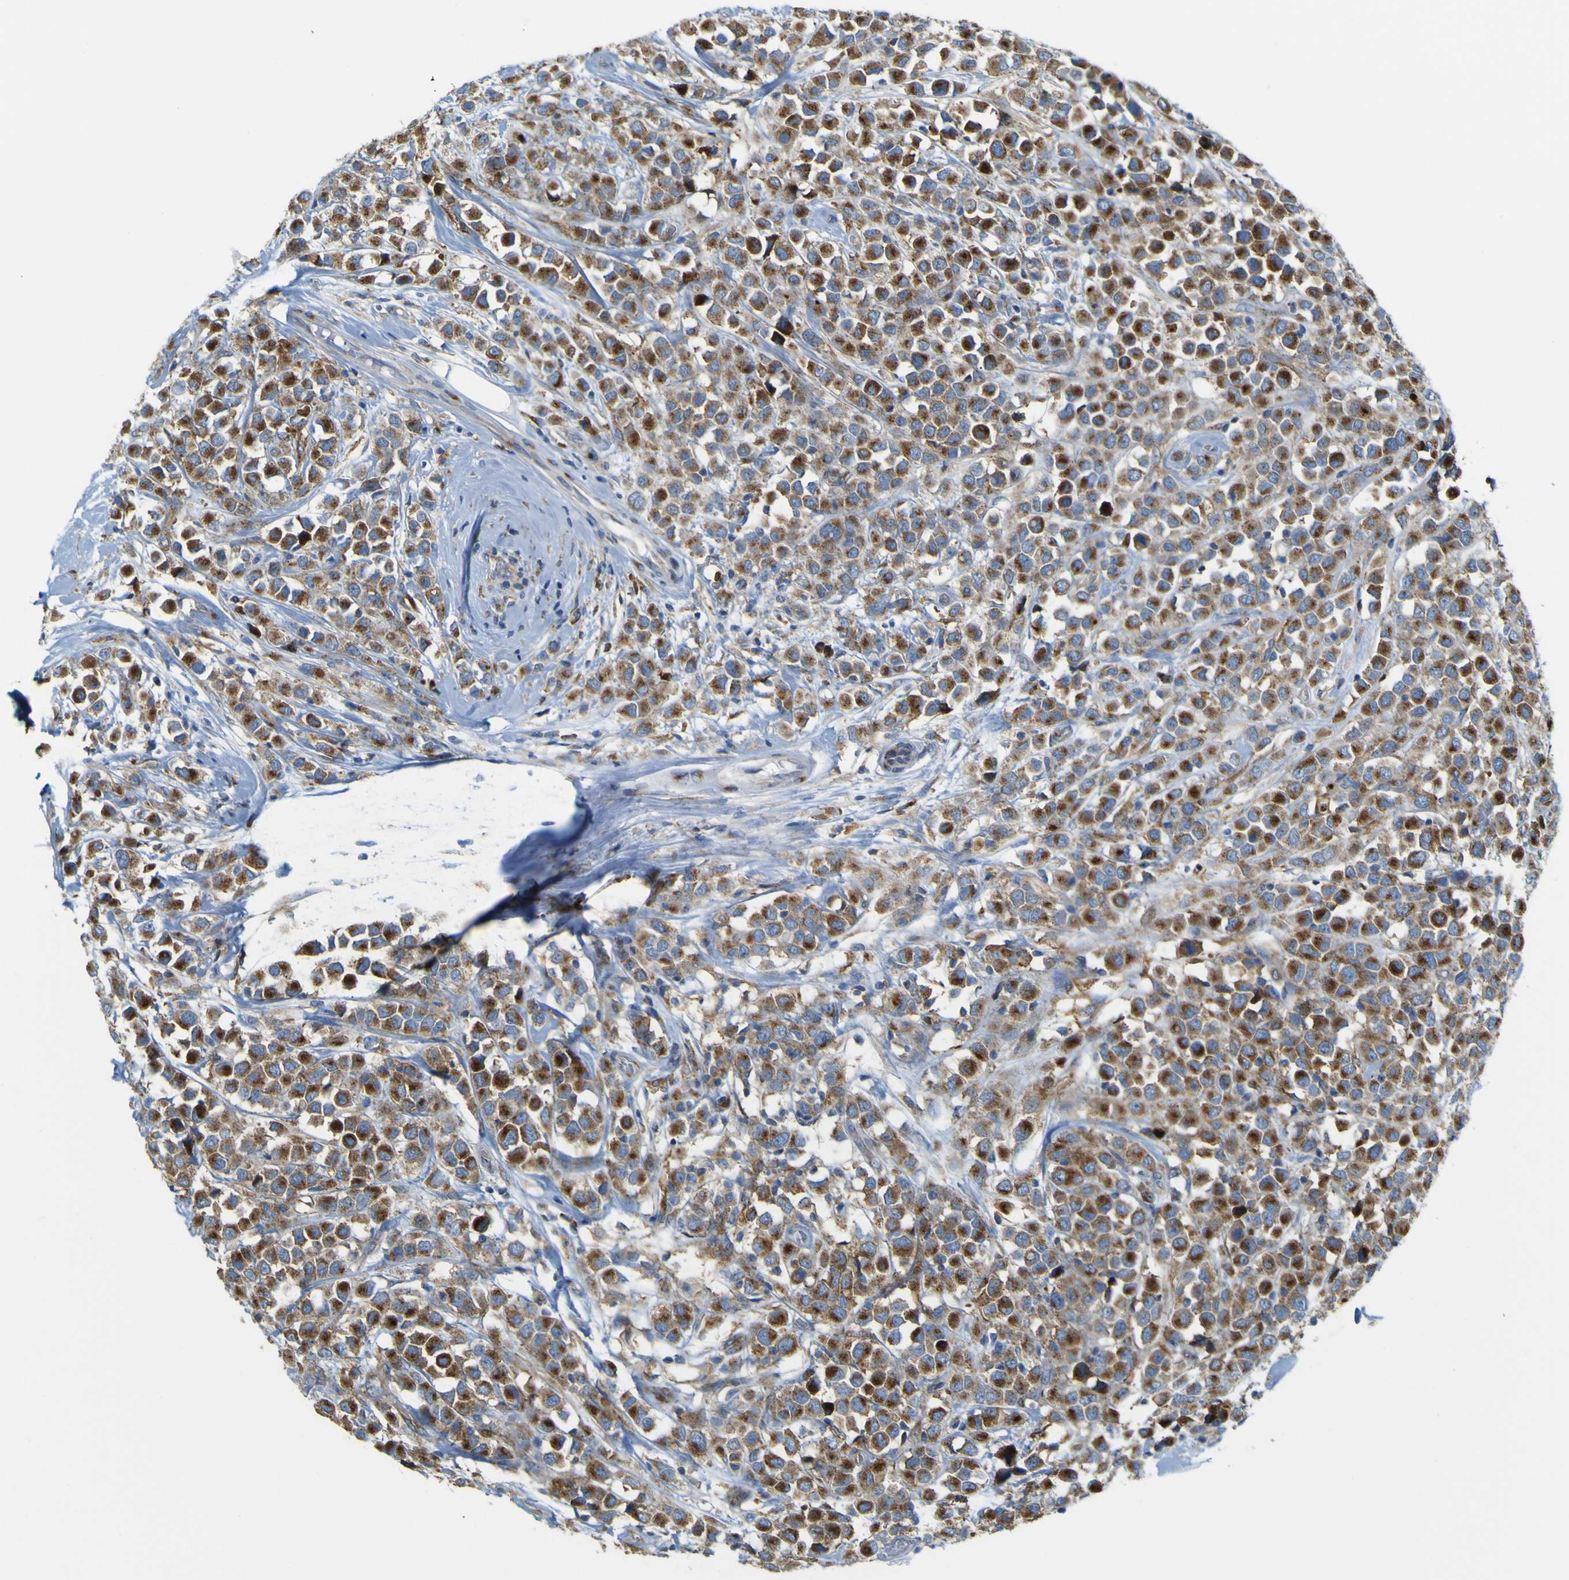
{"staining": {"intensity": "moderate", "quantity": ">75%", "location": "cytoplasmic/membranous"}, "tissue": "breast cancer", "cell_type": "Tumor cells", "image_type": "cancer", "snomed": [{"axis": "morphology", "description": "Duct carcinoma"}, {"axis": "topography", "description": "Breast"}], "caption": "Immunohistochemistry photomicrograph of neoplastic tissue: breast cancer stained using IHC shows medium levels of moderate protein expression localized specifically in the cytoplasmic/membranous of tumor cells, appearing as a cytoplasmic/membranous brown color.", "gene": "IGF2R", "patient": {"sex": "female", "age": 61}}